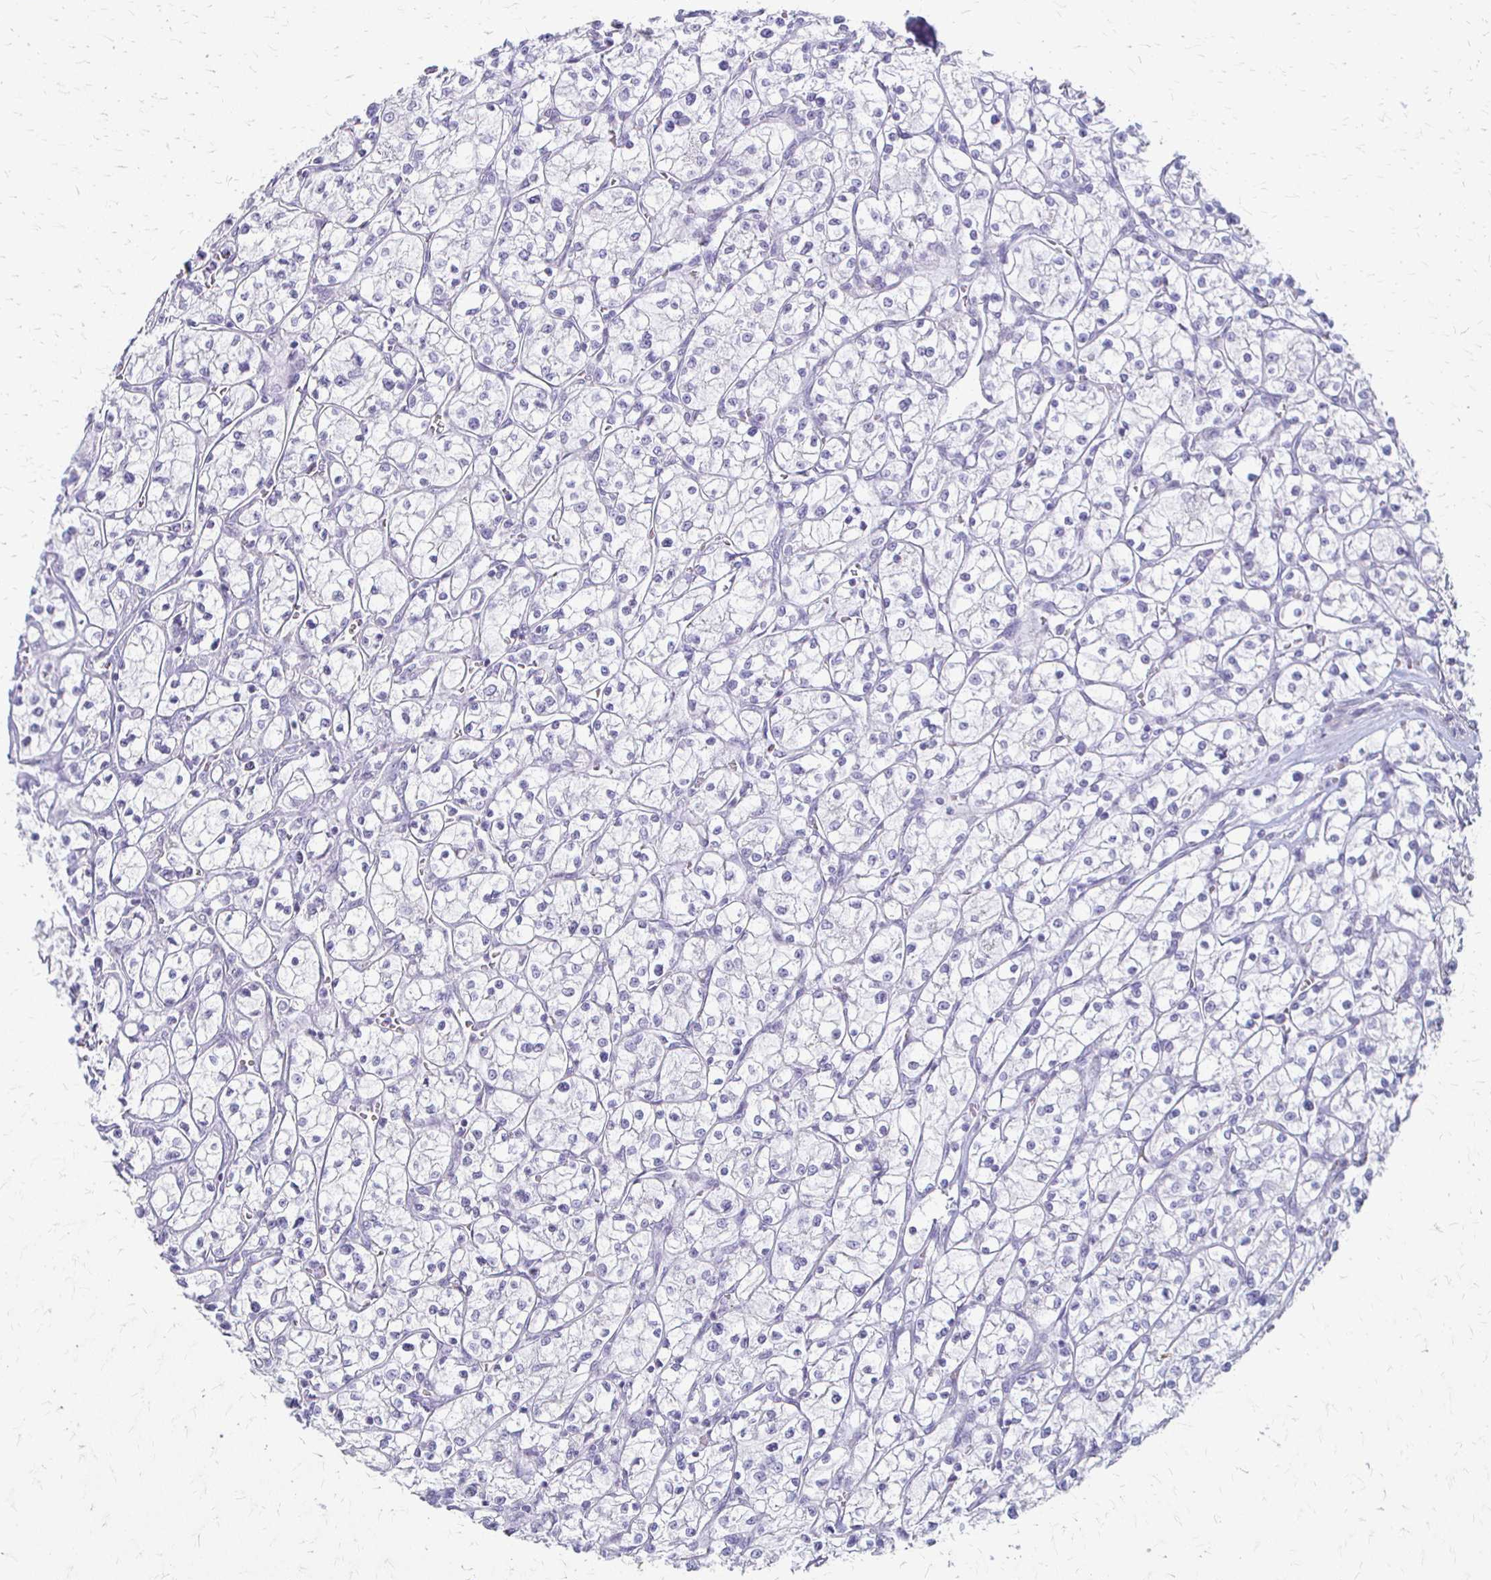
{"staining": {"intensity": "negative", "quantity": "none", "location": "none"}, "tissue": "renal cancer", "cell_type": "Tumor cells", "image_type": "cancer", "snomed": [{"axis": "morphology", "description": "Adenocarcinoma, NOS"}, {"axis": "topography", "description": "Kidney"}], "caption": "This micrograph is of renal cancer stained with IHC to label a protein in brown with the nuclei are counter-stained blue. There is no expression in tumor cells. Nuclei are stained in blue.", "gene": "ACP5", "patient": {"sex": "female", "age": 64}}